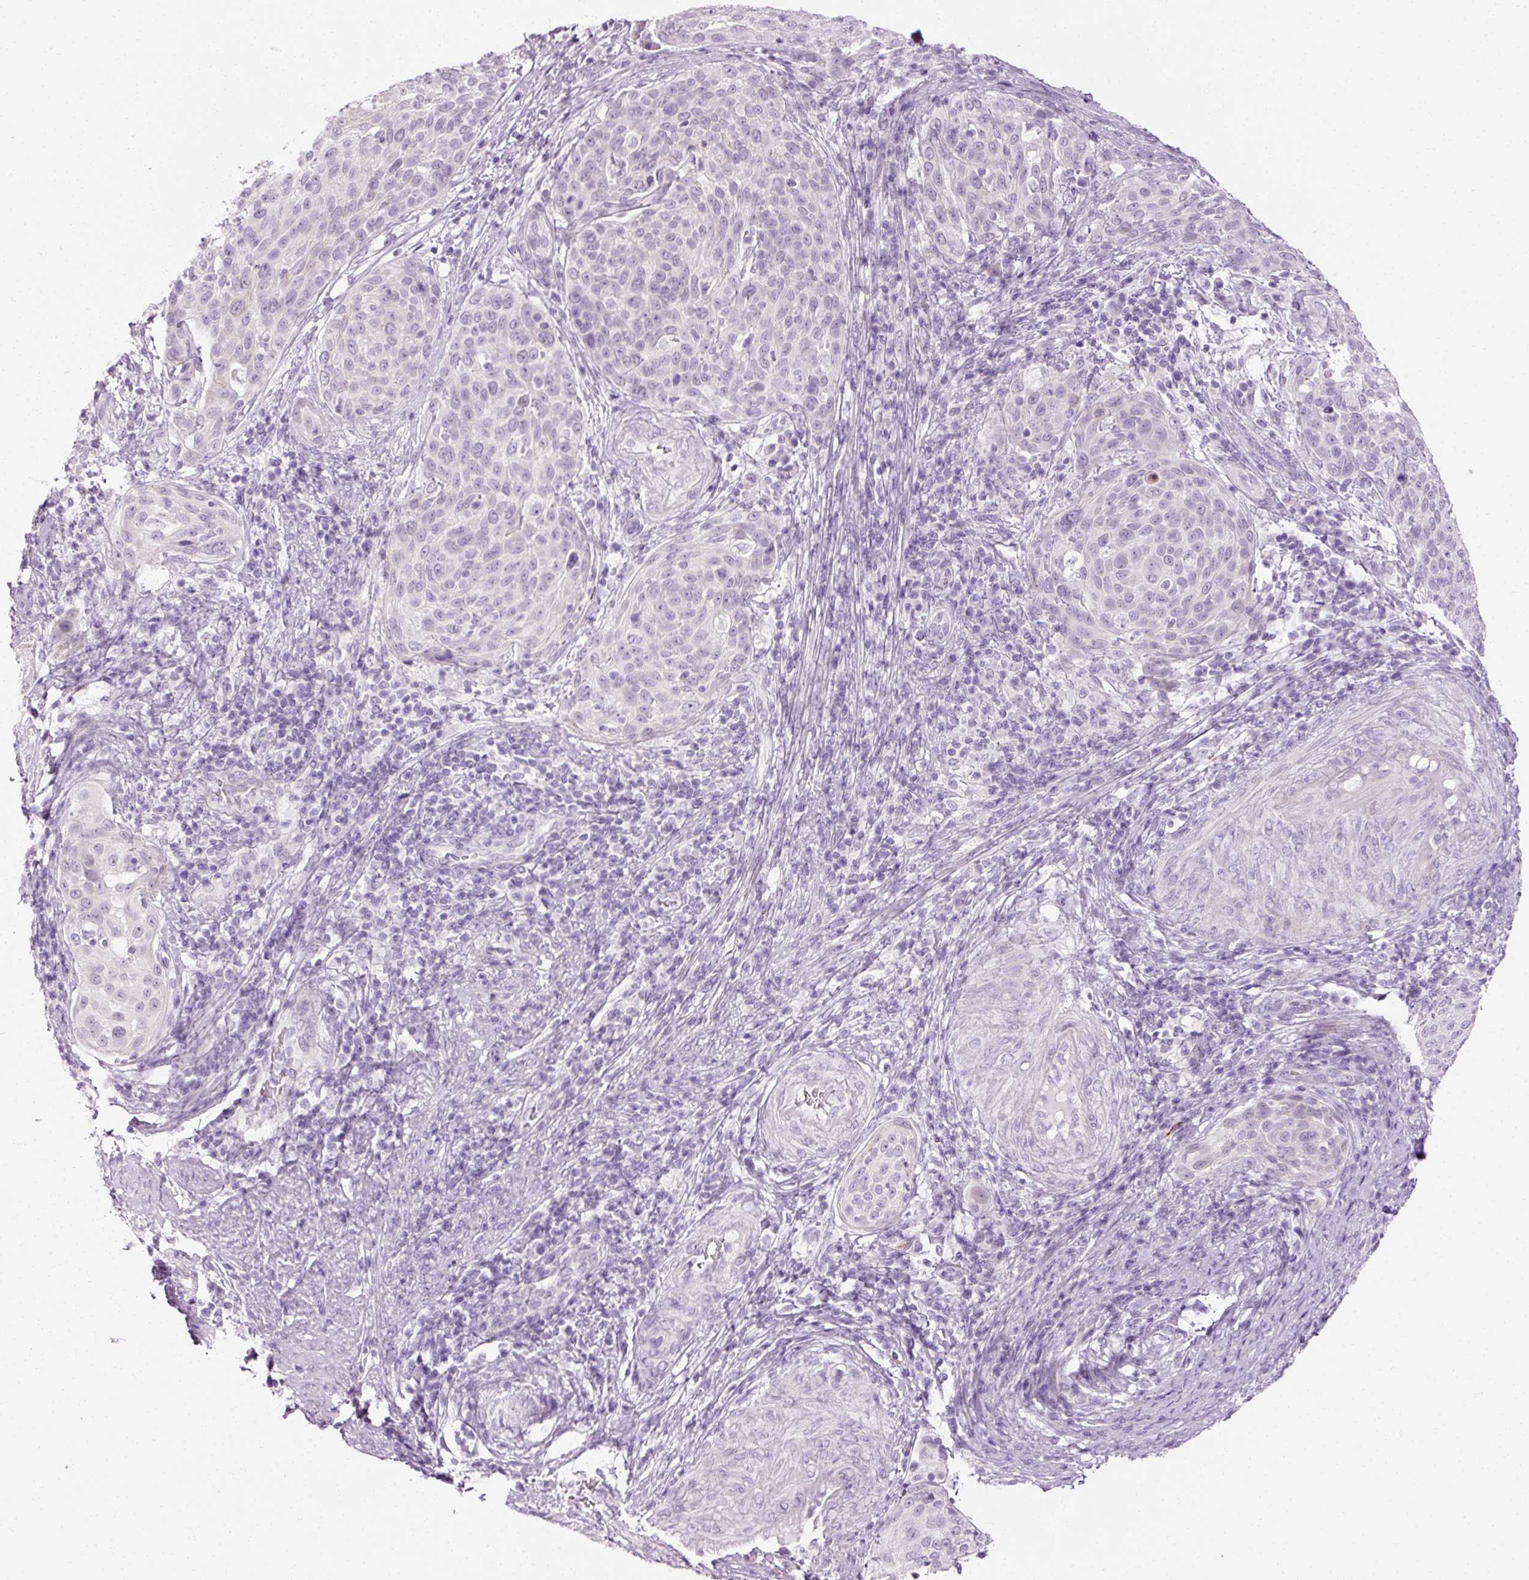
{"staining": {"intensity": "negative", "quantity": "none", "location": "none"}, "tissue": "cervical cancer", "cell_type": "Tumor cells", "image_type": "cancer", "snomed": [{"axis": "morphology", "description": "Squamous cell carcinoma, NOS"}, {"axis": "topography", "description": "Cervix"}], "caption": "High magnification brightfield microscopy of cervical cancer stained with DAB (brown) and counterstained with hematoxylin (blue): tumor cells show no significant staining.", "gene": "ANKRD20A1", "patient": {"sex": "female", "age": 31}}